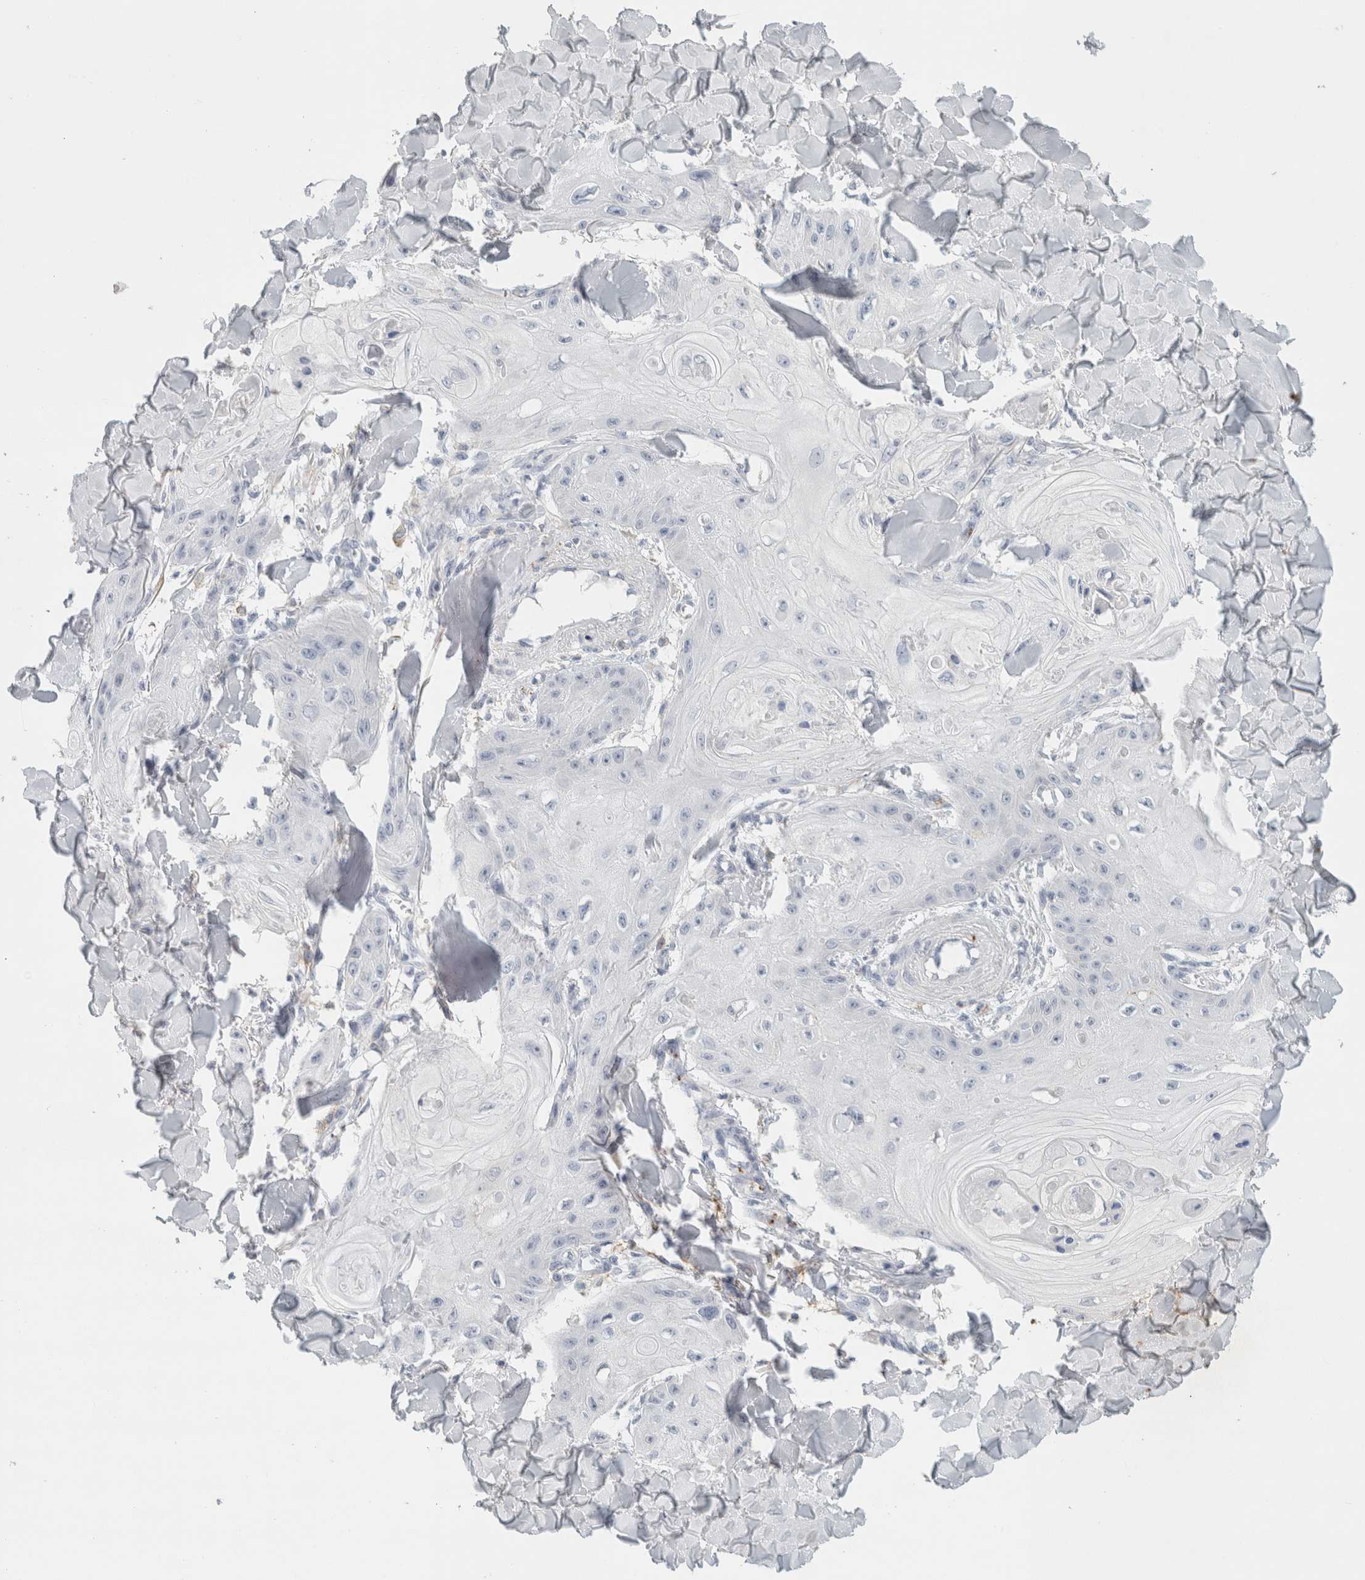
{"staining": {"intensity": "negative", "quantity": "none", "location": "none"}, "tissue": "skin cancer", "cell_type": "Tumor cells", "image_type": "cancer", "snomed": [{"axis": "morphology", "description": "Squamous cell carcinoma, NOS"}, {"axis": "topography", "description": "Skin"}], "caption": "Immunohistochemical staining of squamous cell carcinoma (skin) reveals no significant positivity in tumor cells.", "gene": "CD36", "patient": {"sex": "male", "age": 74}}